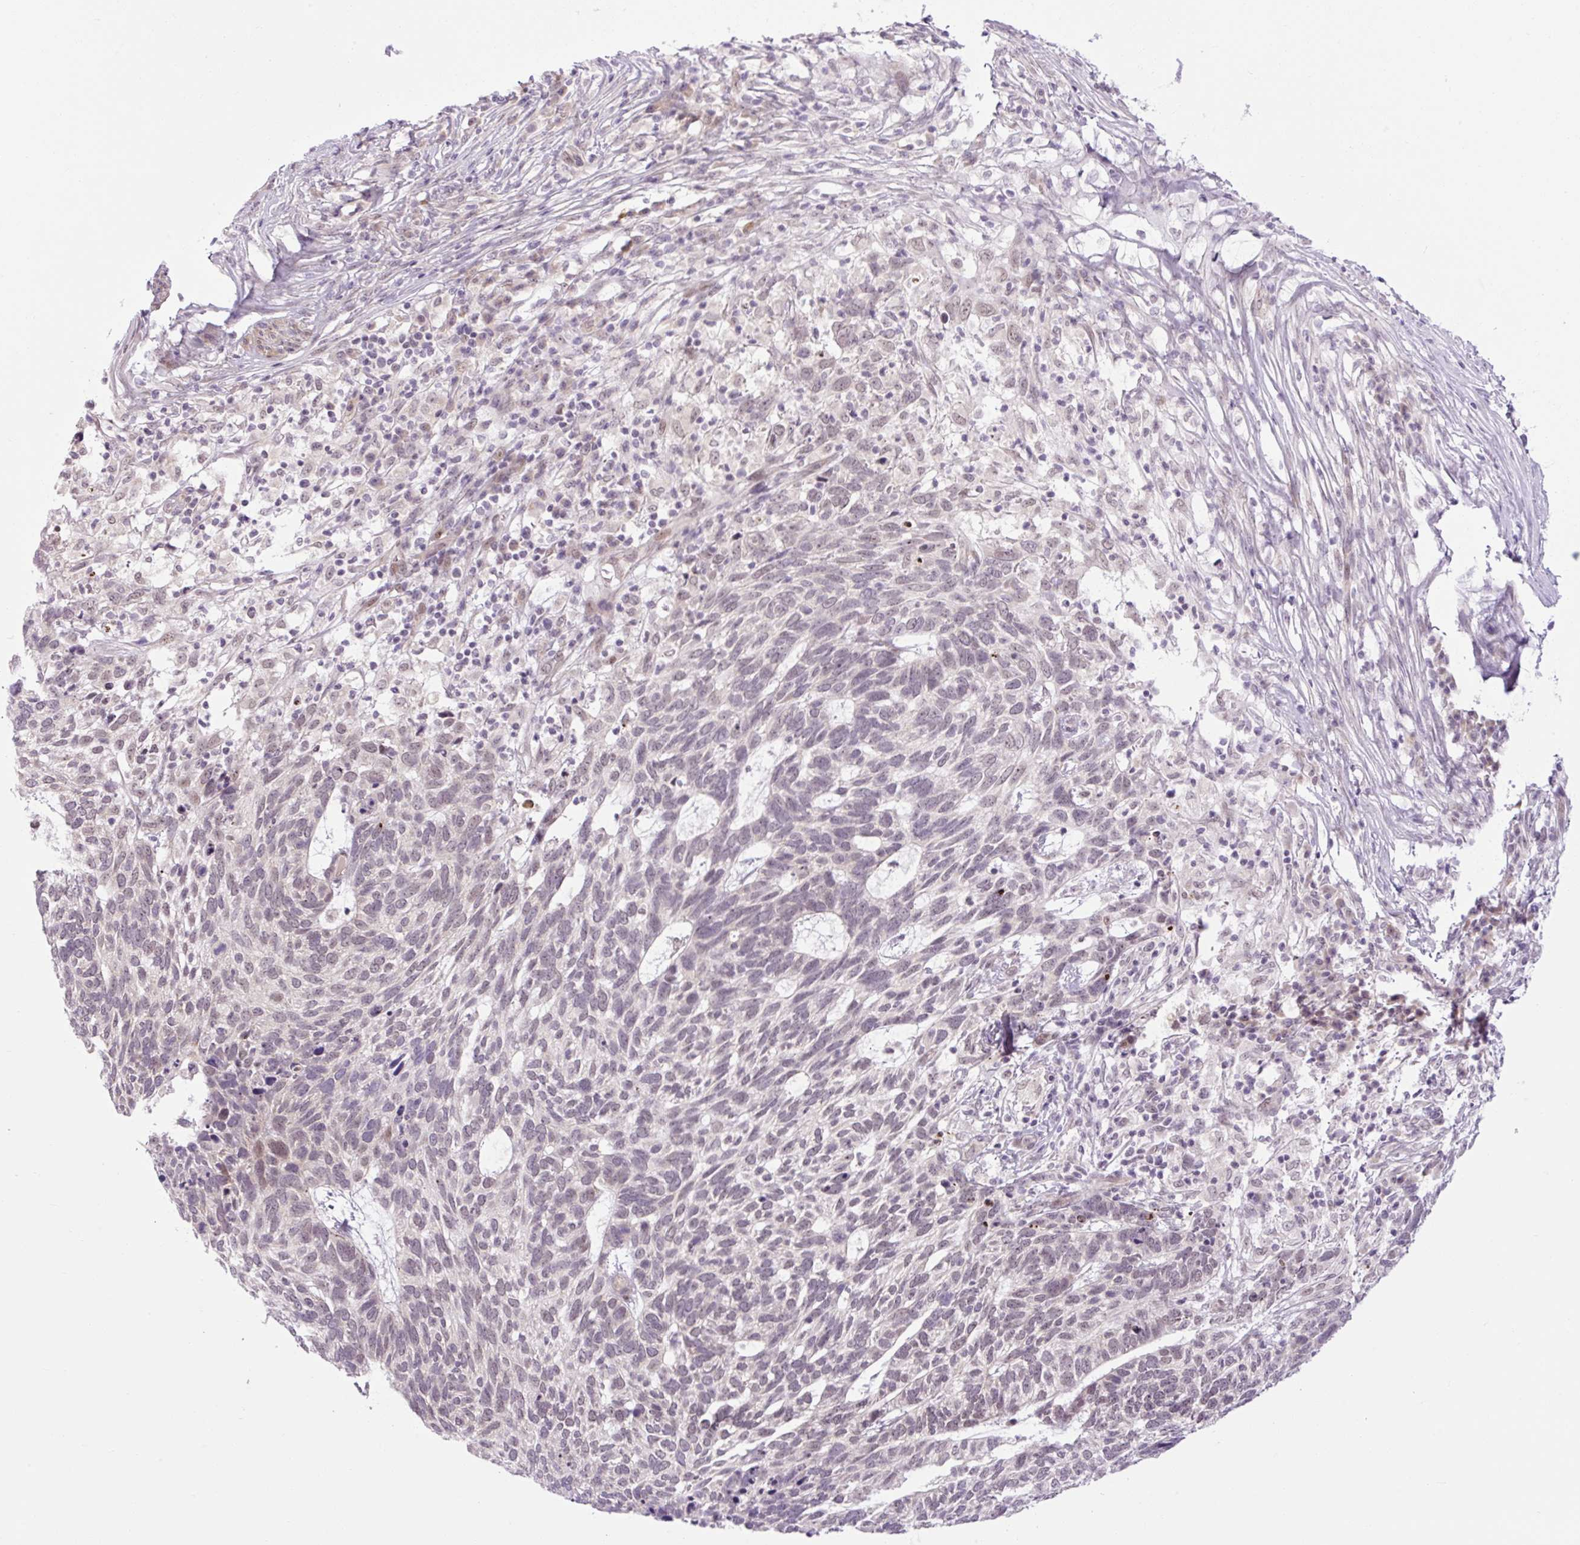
{"staining": {"intensity": "weak", "quantity": "<25%", "location": "nuclear"}, "tissue": "skin cancer", "cell_type": "Tumor cells", "image_type": "cancer", "snomed": [{"axis": "morphology", "description": "Basal cell carcinoma"}, {"axis": "topography", "description": "Skin"}], "caption": "Tumor cells show no significant protein positivity in skin basal cell carcinoma.", "gene": "ICE1", "patient": {"sex": "female", "age": 65}}